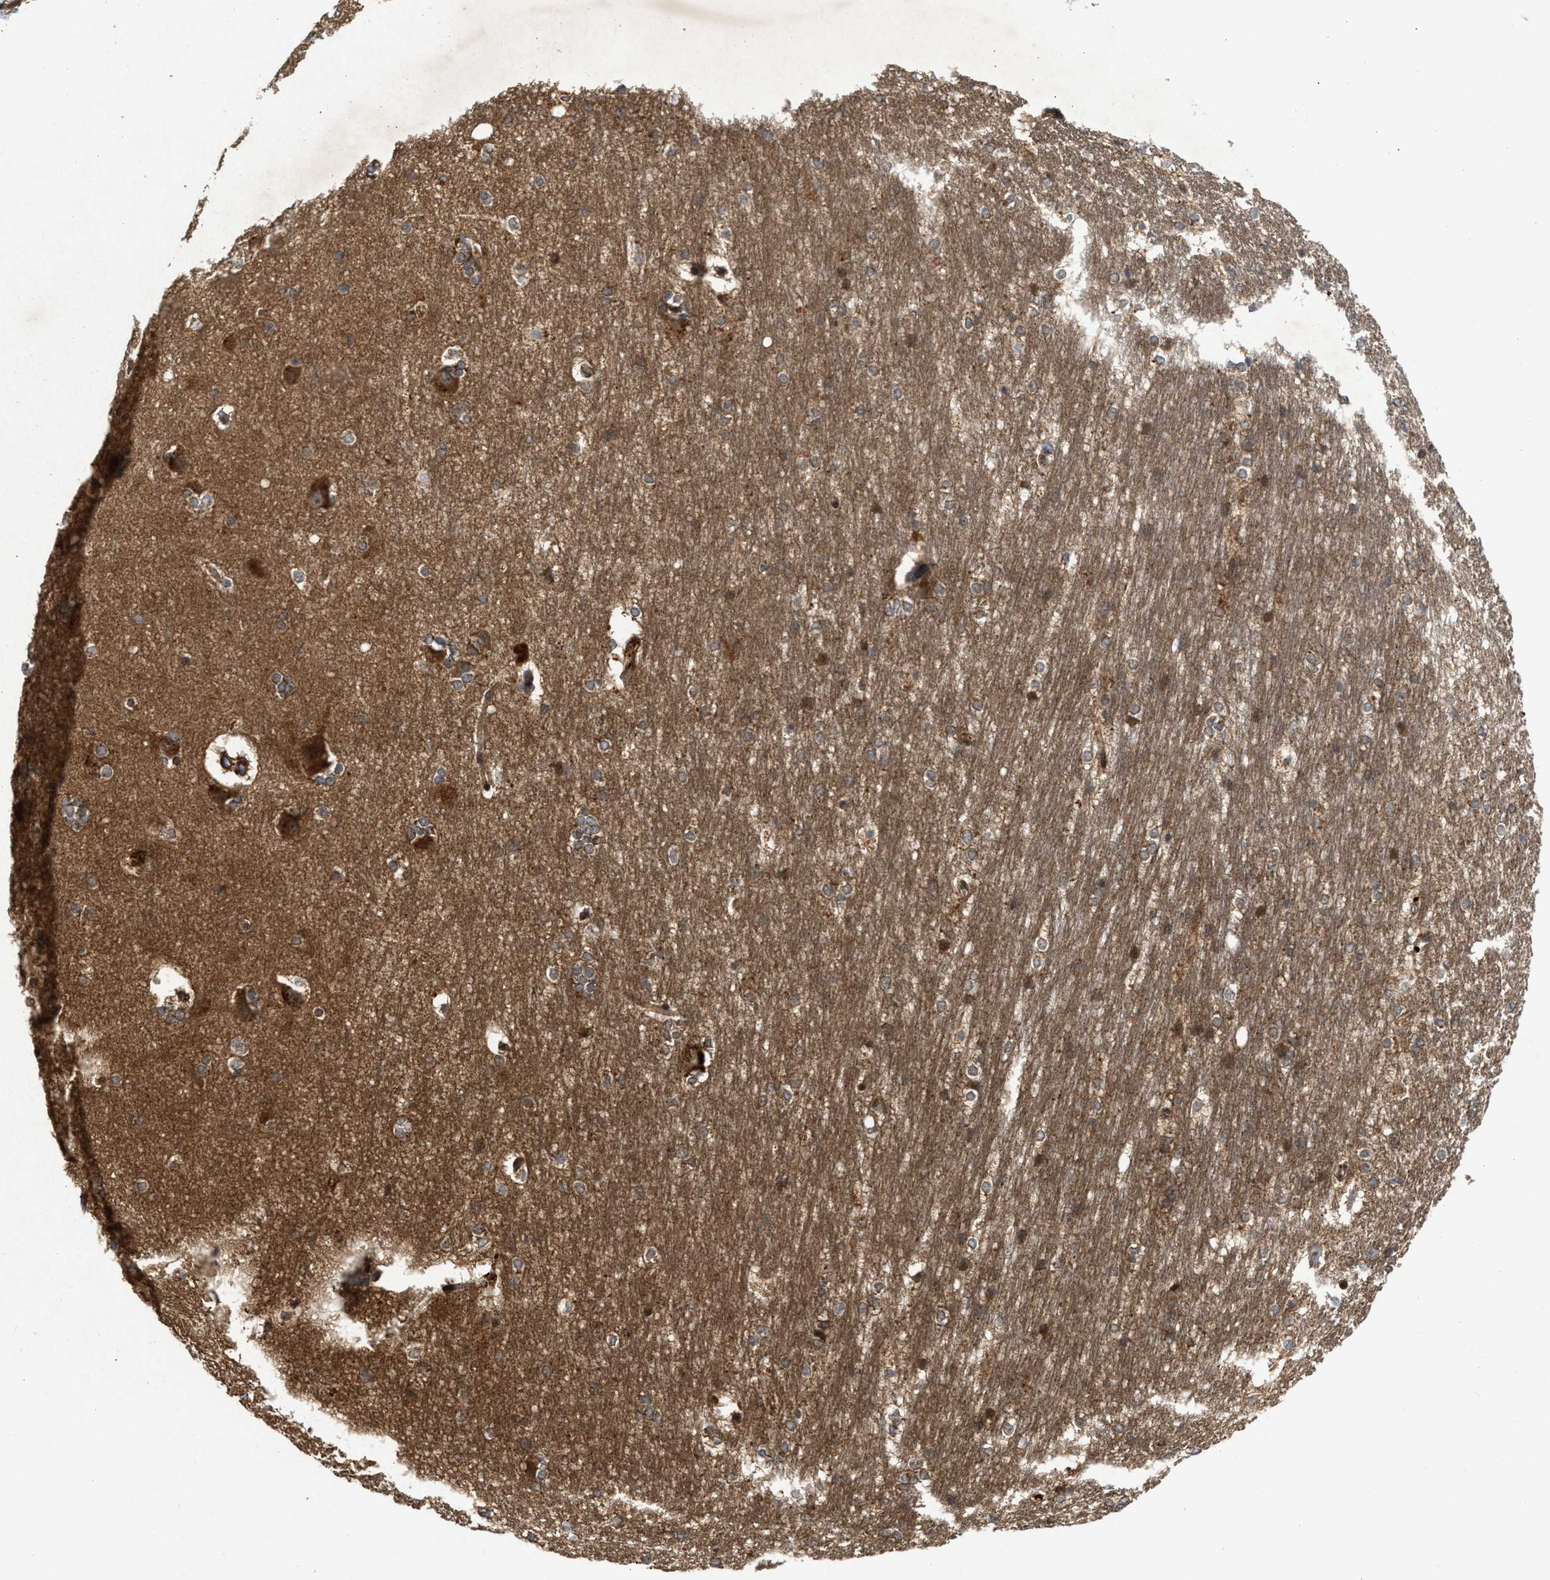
{"staining": {"intensity": "moderate", "quantity": ">75%", "location": "cytoplasmic/membranous"}, "tissue": "hippocampus", "cell_type": "Glial cells", "image_type": "normal", "snomed": [{"axis": "morphology", "description": "Normal tissue, NOS"}, {"axis": "topography", "description": "Hippocampus"}], "caption": "Immunohistochemistry (IHC) histopathology image of unremarkable human hippocampus stained for a protein (brown), which reveals medium levels of moderate cytoplasmic/membranous staining in approximately >75% of glial cells.", "gene": "CFLAR", "patient": {"sex": "female", "age": 19}}